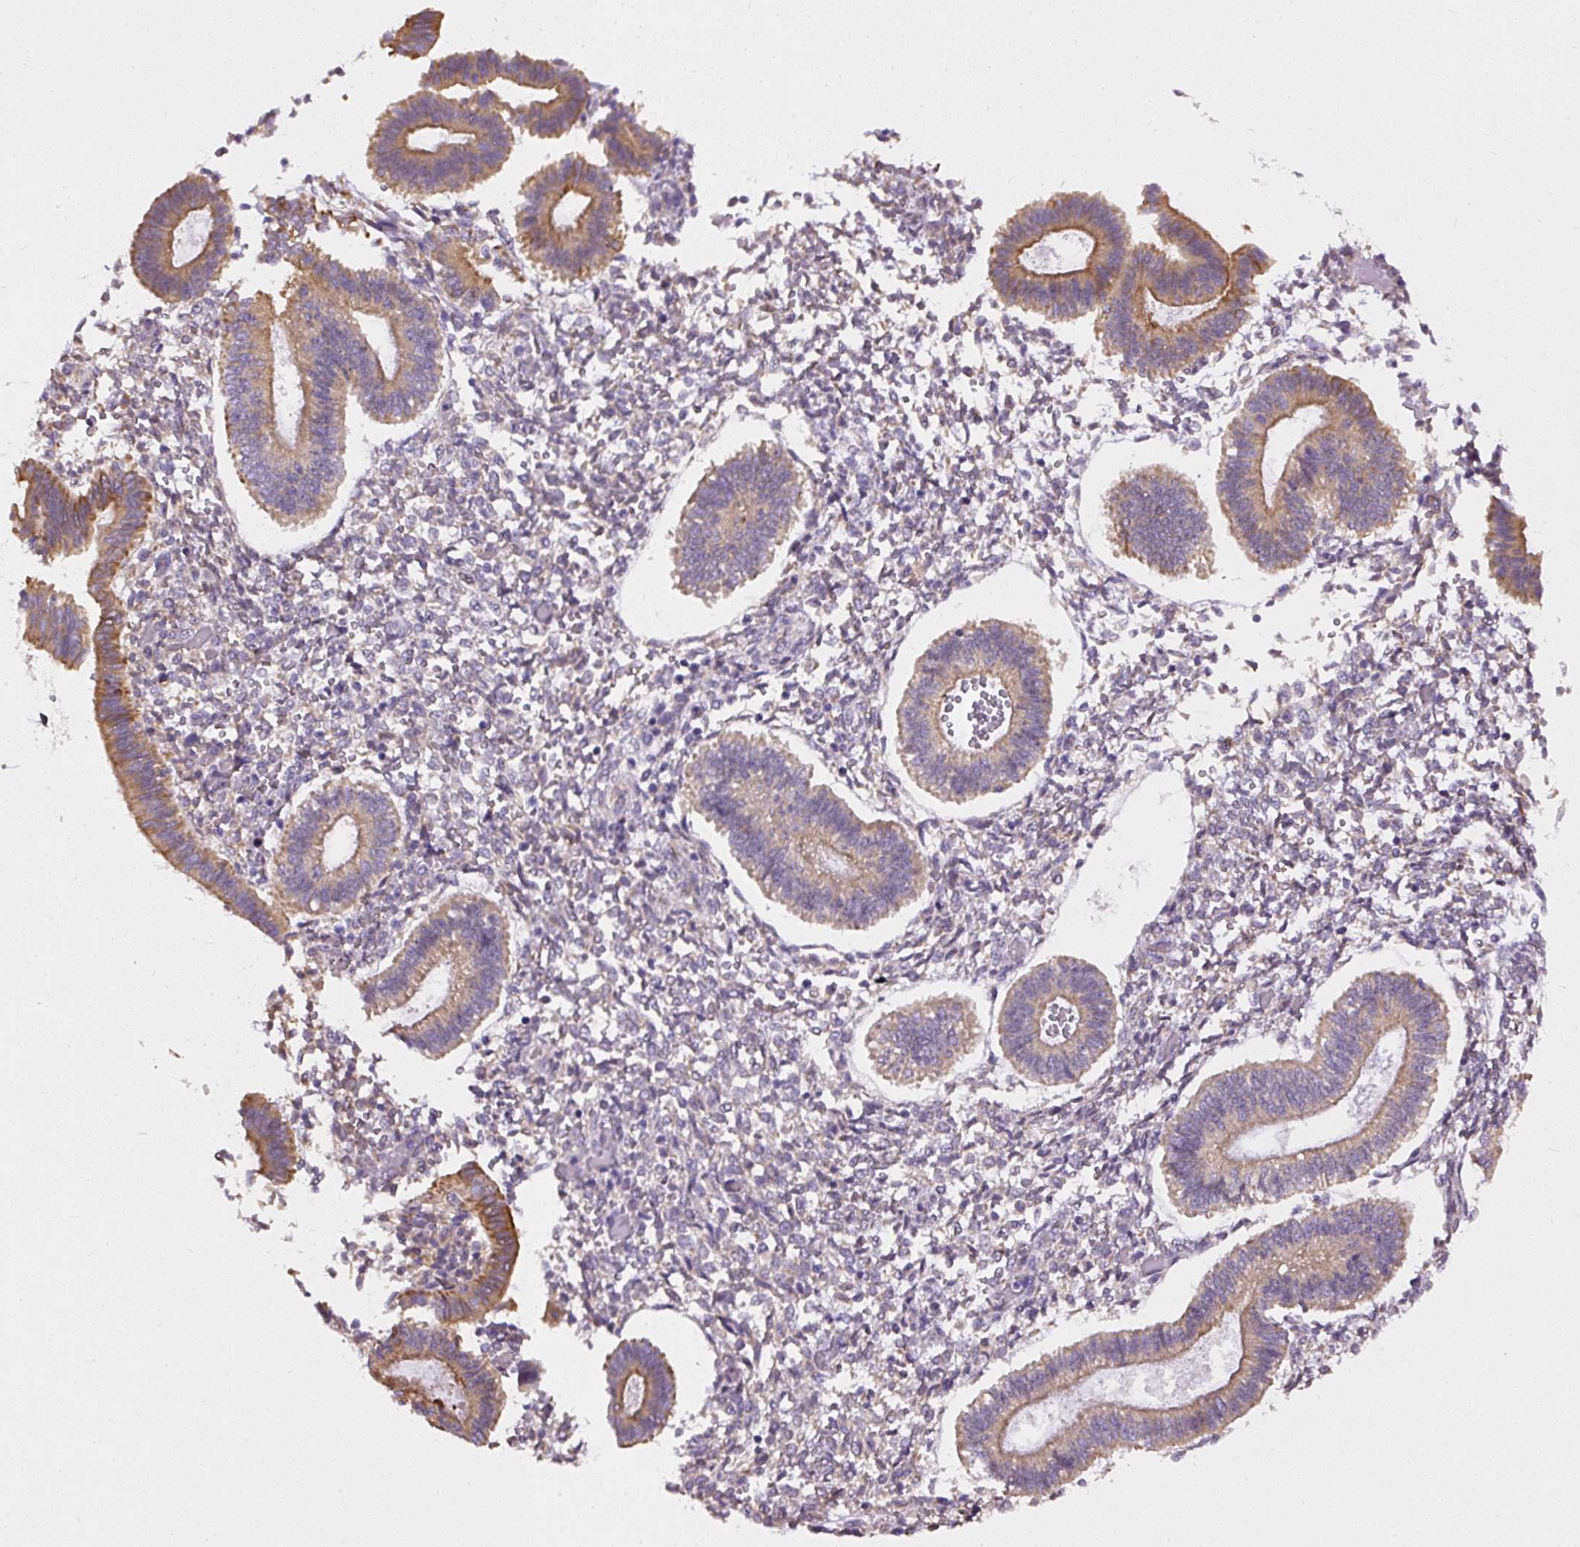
{"staining": {"intensity": "negative", "quantity": "none", "location": "none"}, "tissue": "endometrium", "cell_type": "Cells in endometrial stroma", "image_type": "normal", "snomed": [{"axis": "morphology", "description": "Normal tissue, NOS"}, {"axis": "topography", "description": "Endometrium"}], "caption": "The micrograph reveals no significant positivity in cells in endometrial stroma of endometrium. Brightfield microscopy of IHC stained with DAB (3,3'-diaminobenzidine) (brown) and hematoxylin (blue), captured at high magnification.", "gene": "FAM149A", "patient": {"sex": "female", "age": 25}}